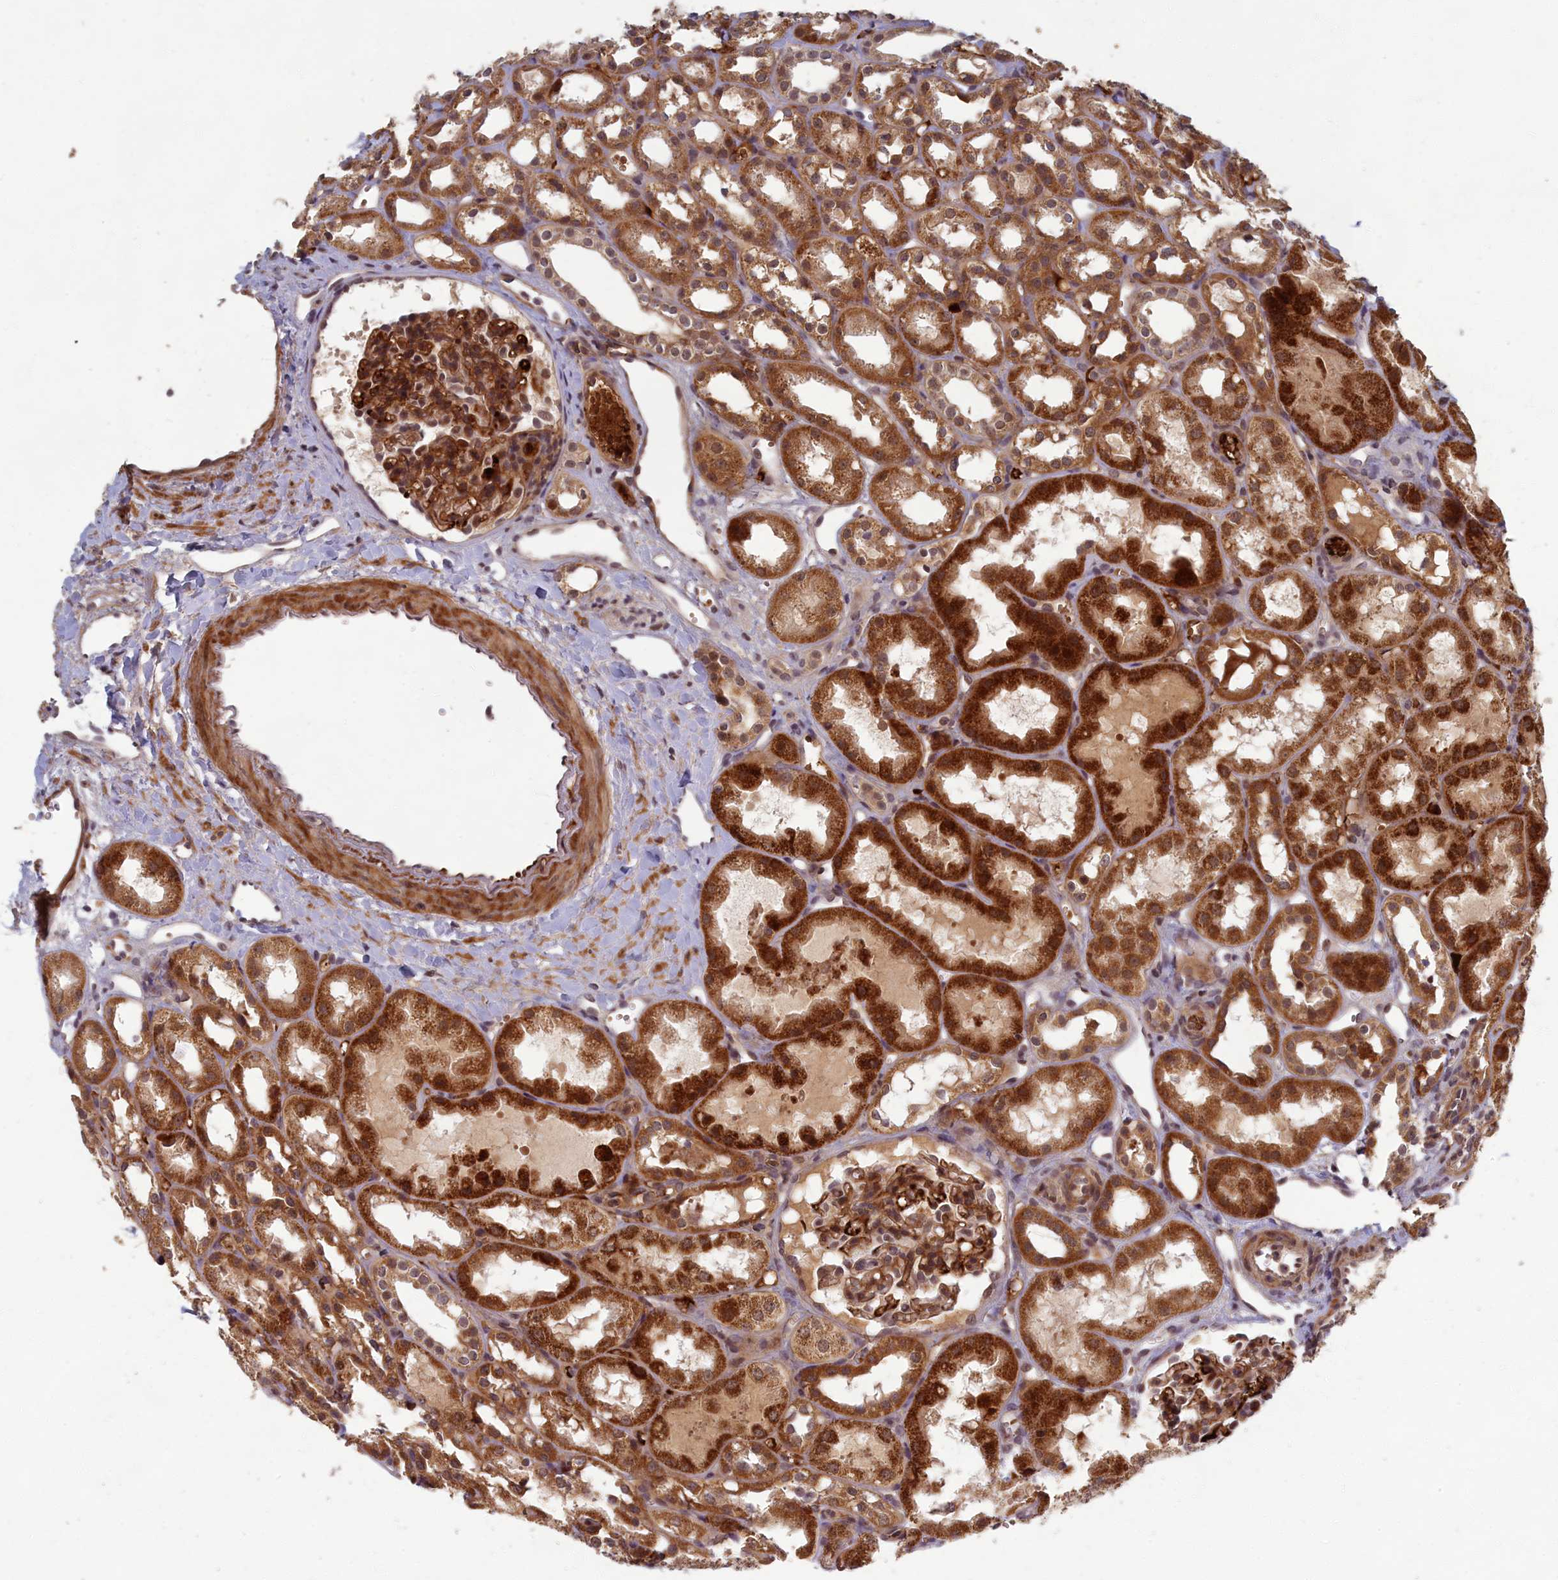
{"staining": {"intensity": "strong", "quantity": ">75%", "location": "cytoplasmic/membranous"}, "tissue": "kidney", "cell_type": "Cells in glomeruli", "image_type": "normal", "snomed": [{"axis": "morphology", "description": "Normal tissue, NOS"}, {"axis": "topography", "description": "Kidney"}], "caption": "Immunohistochemical staining of benign human kidney reveals high levels of strong cytoplasmic/membranous staining in approximately >75% of cells in glomeruli. The protein is shown in brown color, while the nuclei are stained blue.", "gene": "EARS2", "patient": {"sex": "male", "age": 16}}